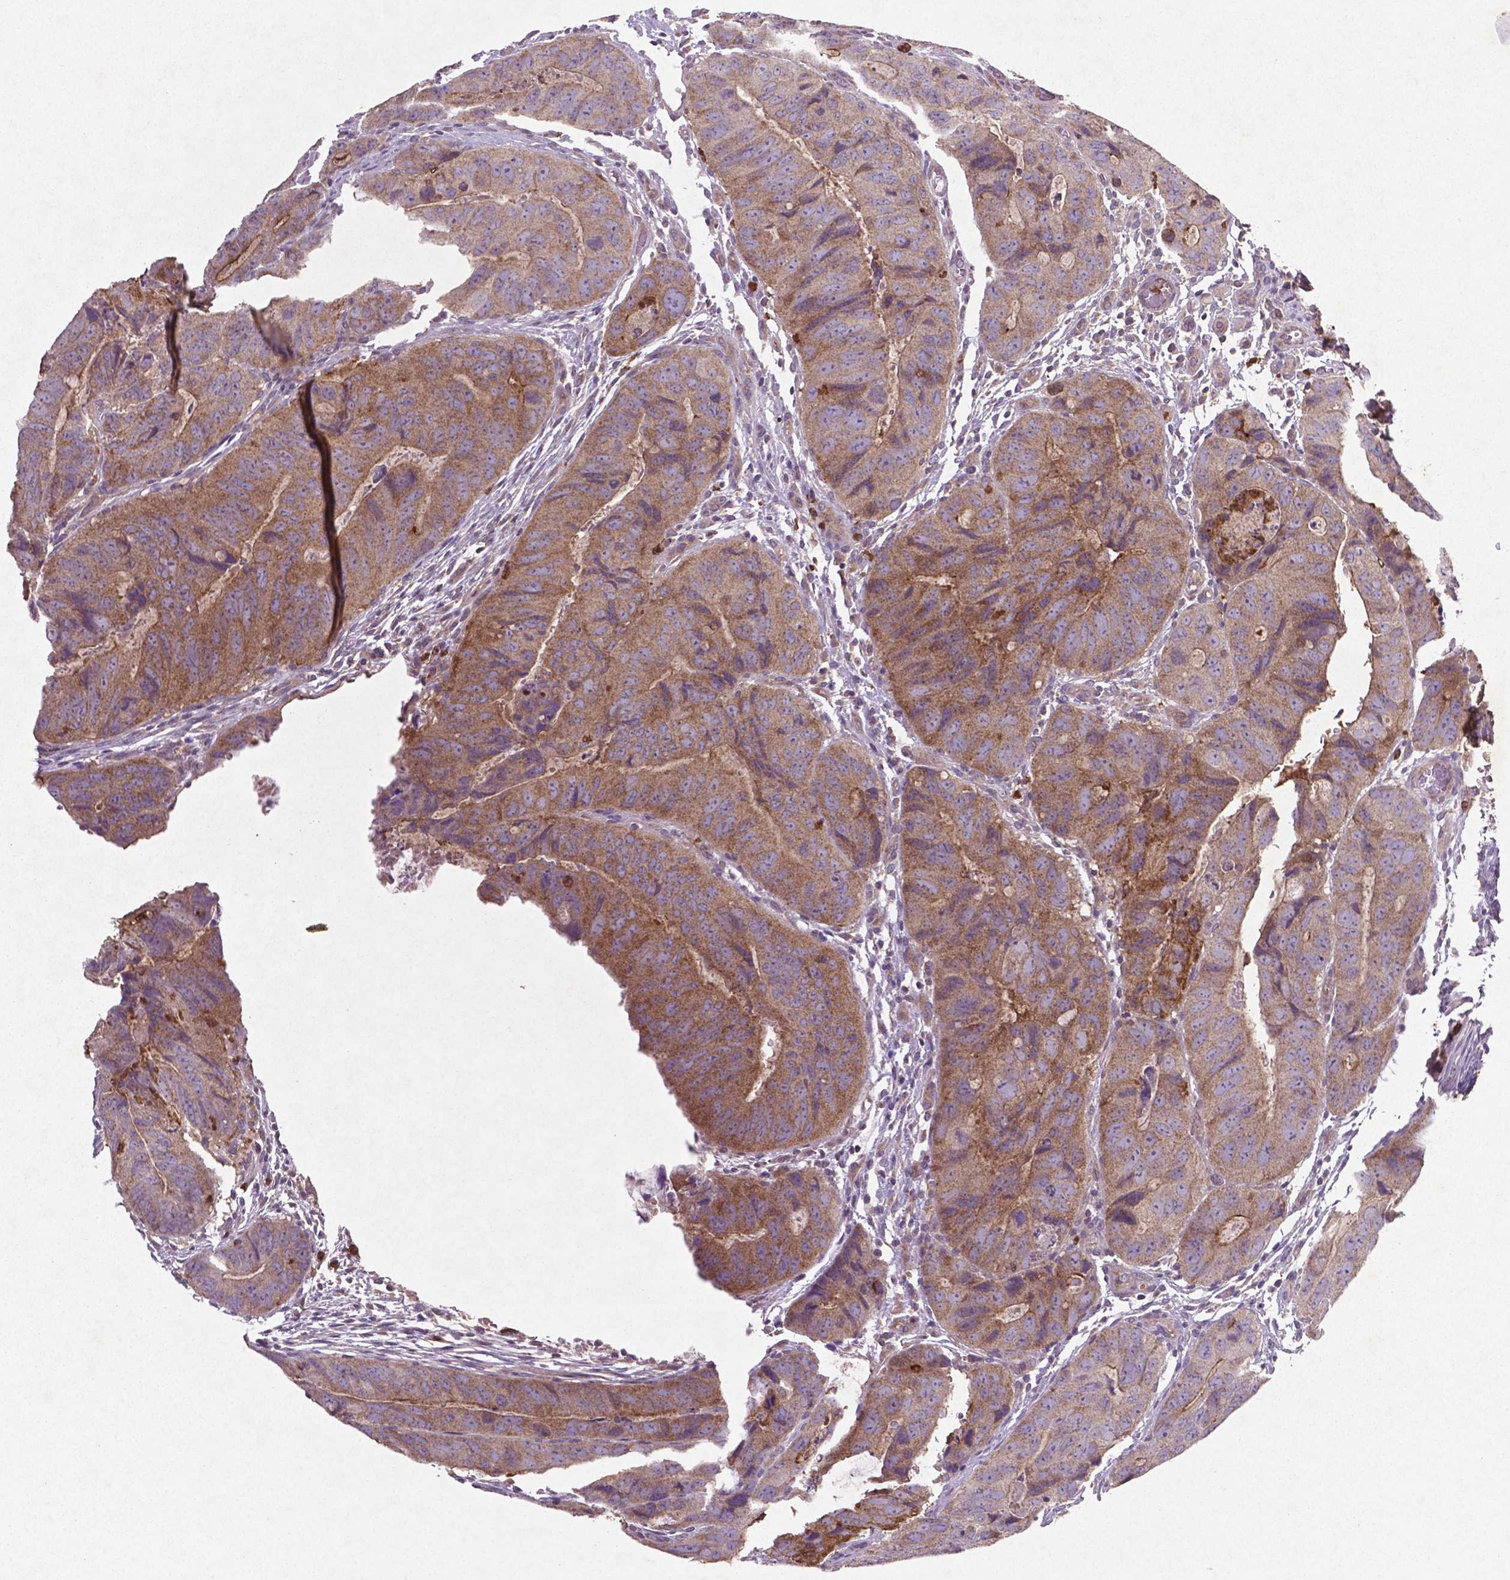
{"staining": {"intensity": "moderate", "quantity": ">75%", "location": "cytoplasmic/membranous"}, "tissue": "colorectal cancer", "cell_type": "Tumor cells", "image_type": "cancer", "snomed": [{"axis": "morphology", "description": "Adenocarcinoma, NOS"}, {"axis": "topography", "description": "Colon"}], "caption": "Colorectal adenocarcinoma was stained to show a protein in brown. There is medium levels of moderate cytoplasmic/membranous staining in approximately >75% of tumor cells. The protein of interest is shown in brown color, while the nuclei are stained blue.", "gene": "MTOR", "patient": {"sex": "male", "age": 79}}